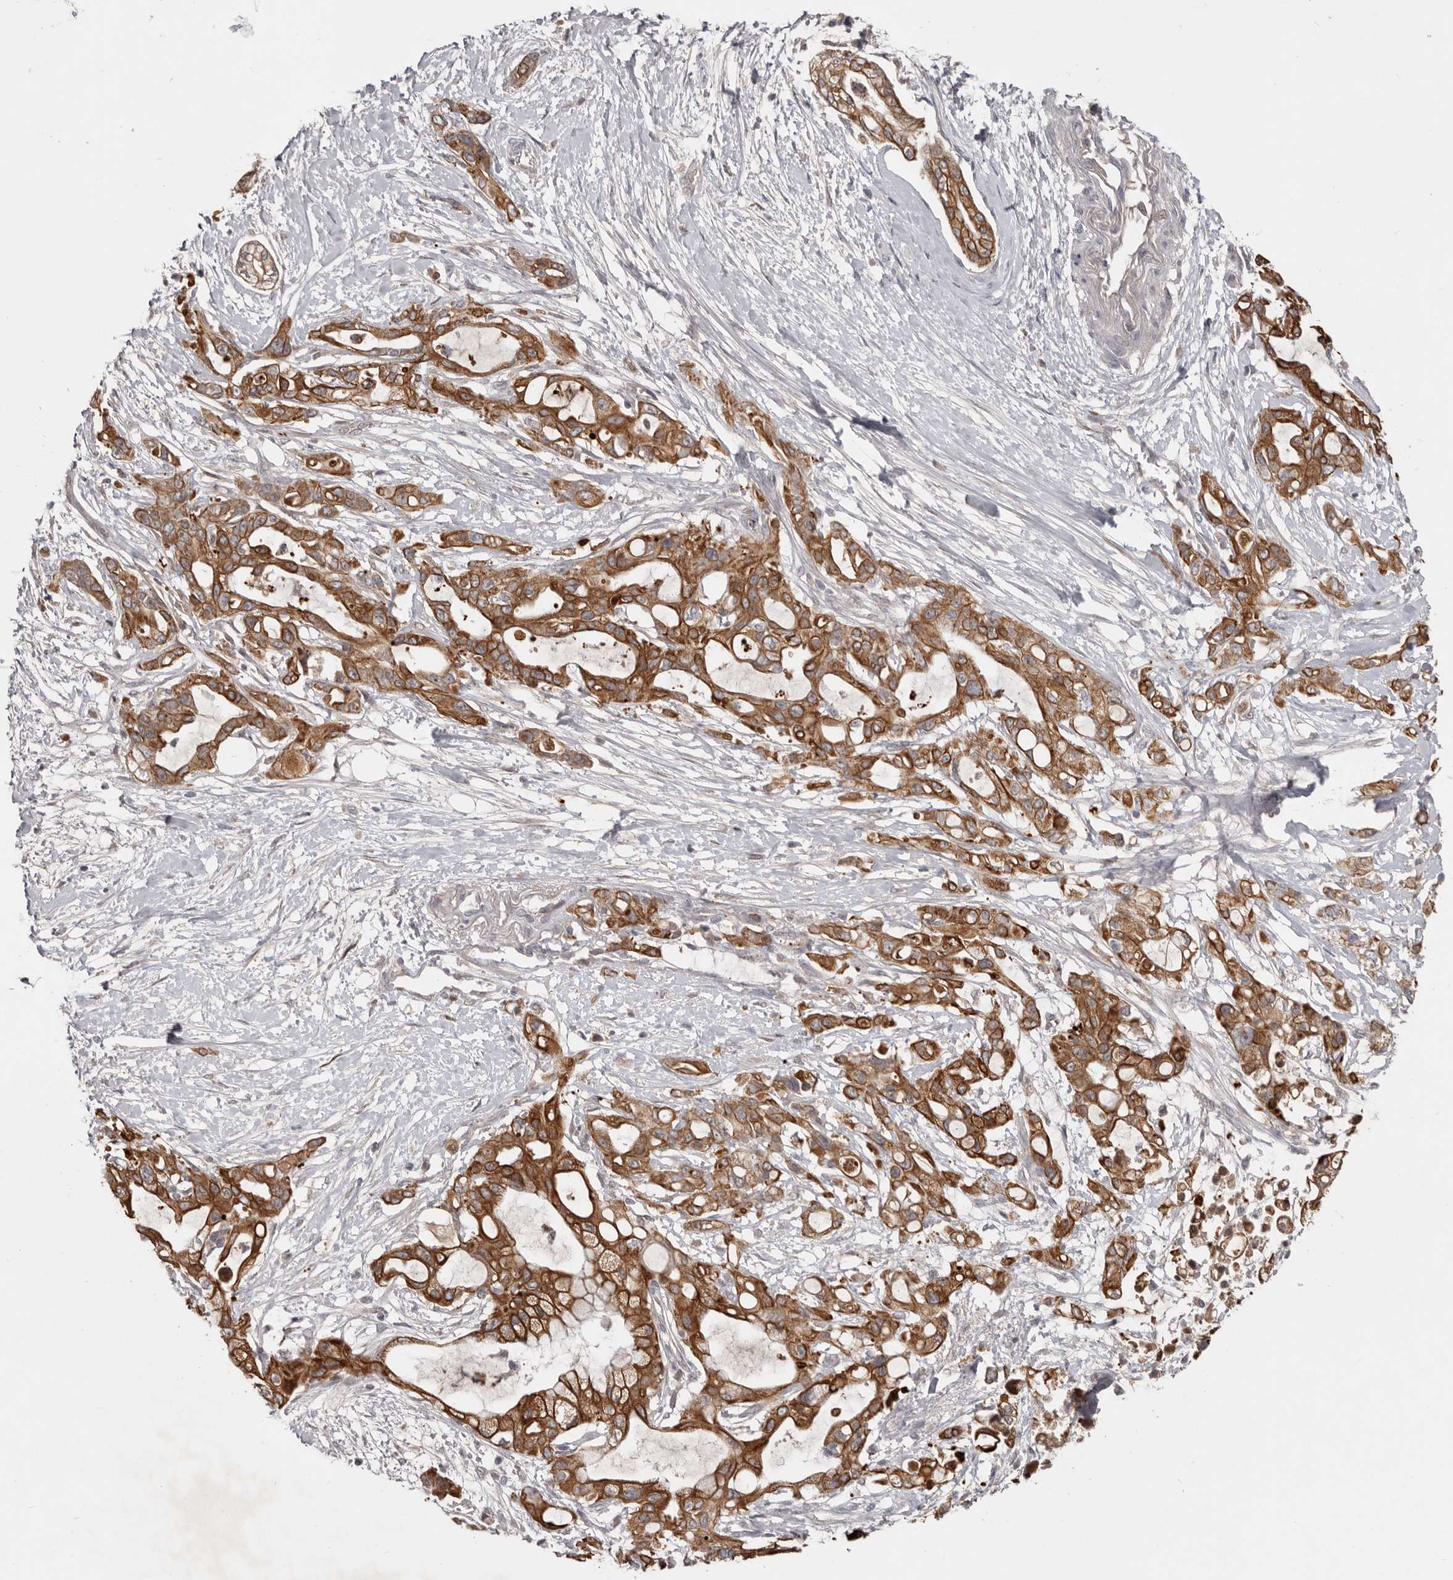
{"staining": {"intensity": "moderate", "quantity": ">75%", "location": "cytoplasmic/membranous"}, "tissue": "pancreatic cancer", "cell_type": "Tumor cells", "image_type": "cancer", "snomed": [{"axis": "morphology", "description": "Adenocarcinoma, NOS"}, {"axis": "topography", "description": "Pancreas"}], "caption": "There is medium levels of moderate cytoplasmic/membranous positivity in tumor cells of pancreatic cancer (adenocarcinoma), as demonstrated by immunohistochemical staining (brown color).", "gene": "NMUR1", "patient": {"sex": "male", "age": 68}}